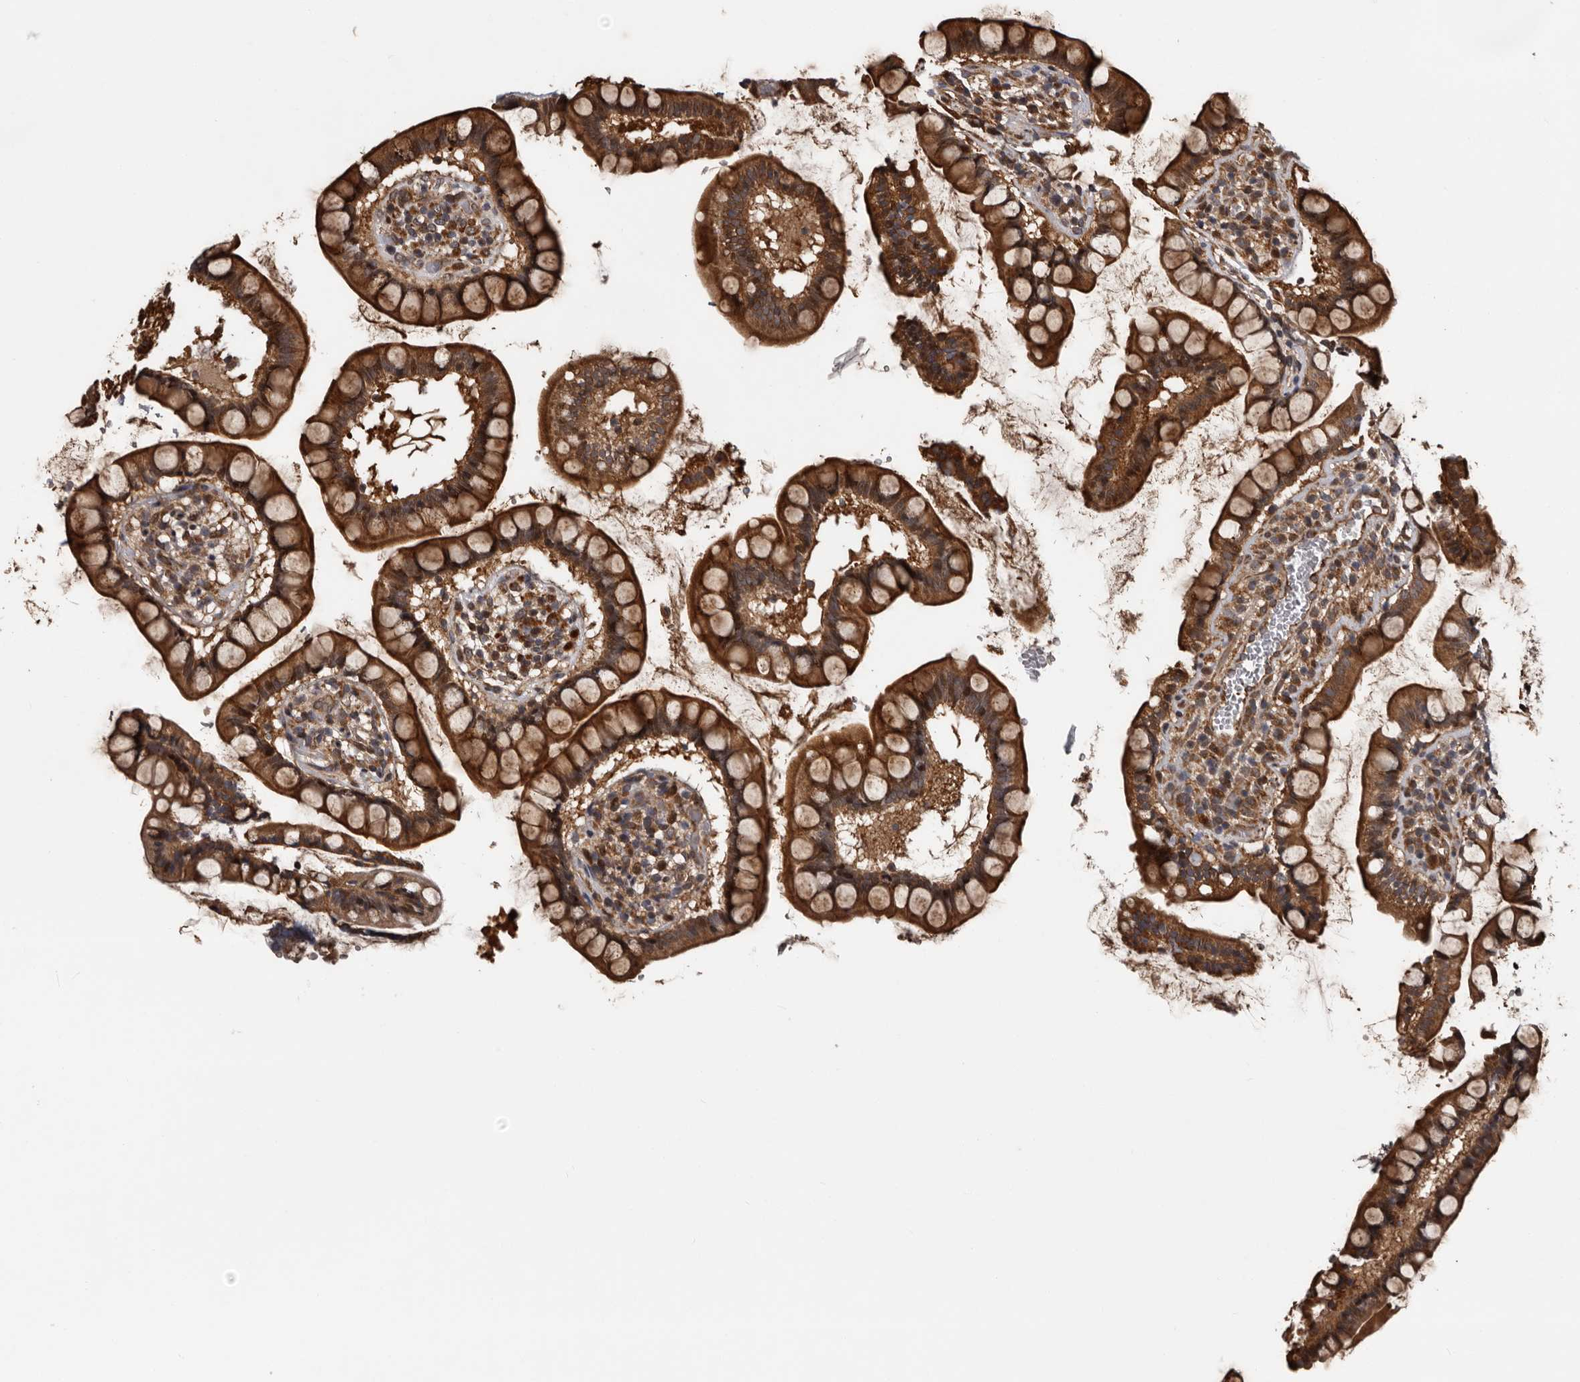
{"staining": {"intensity": "strong", "quantity": ">75%", "location": "cytoplasmic/membranous"}, "tissue": "small intestine", "cell_type": "Glandular cells", "image_type": "normal", "snomed": [{"axis": "morphology", "description": "Normal tissue, NOS"}, {"axis": "topography", "description": "Small intestine"}], "caption": "Approximately >75% of glandular cells in benign small intestine show strong cytoplasmic/membranous protein staining as visualized by brown immunohistochemical staining.", "gene": "SERTAD4", "patient": {"sex": "female", "age": 84}}